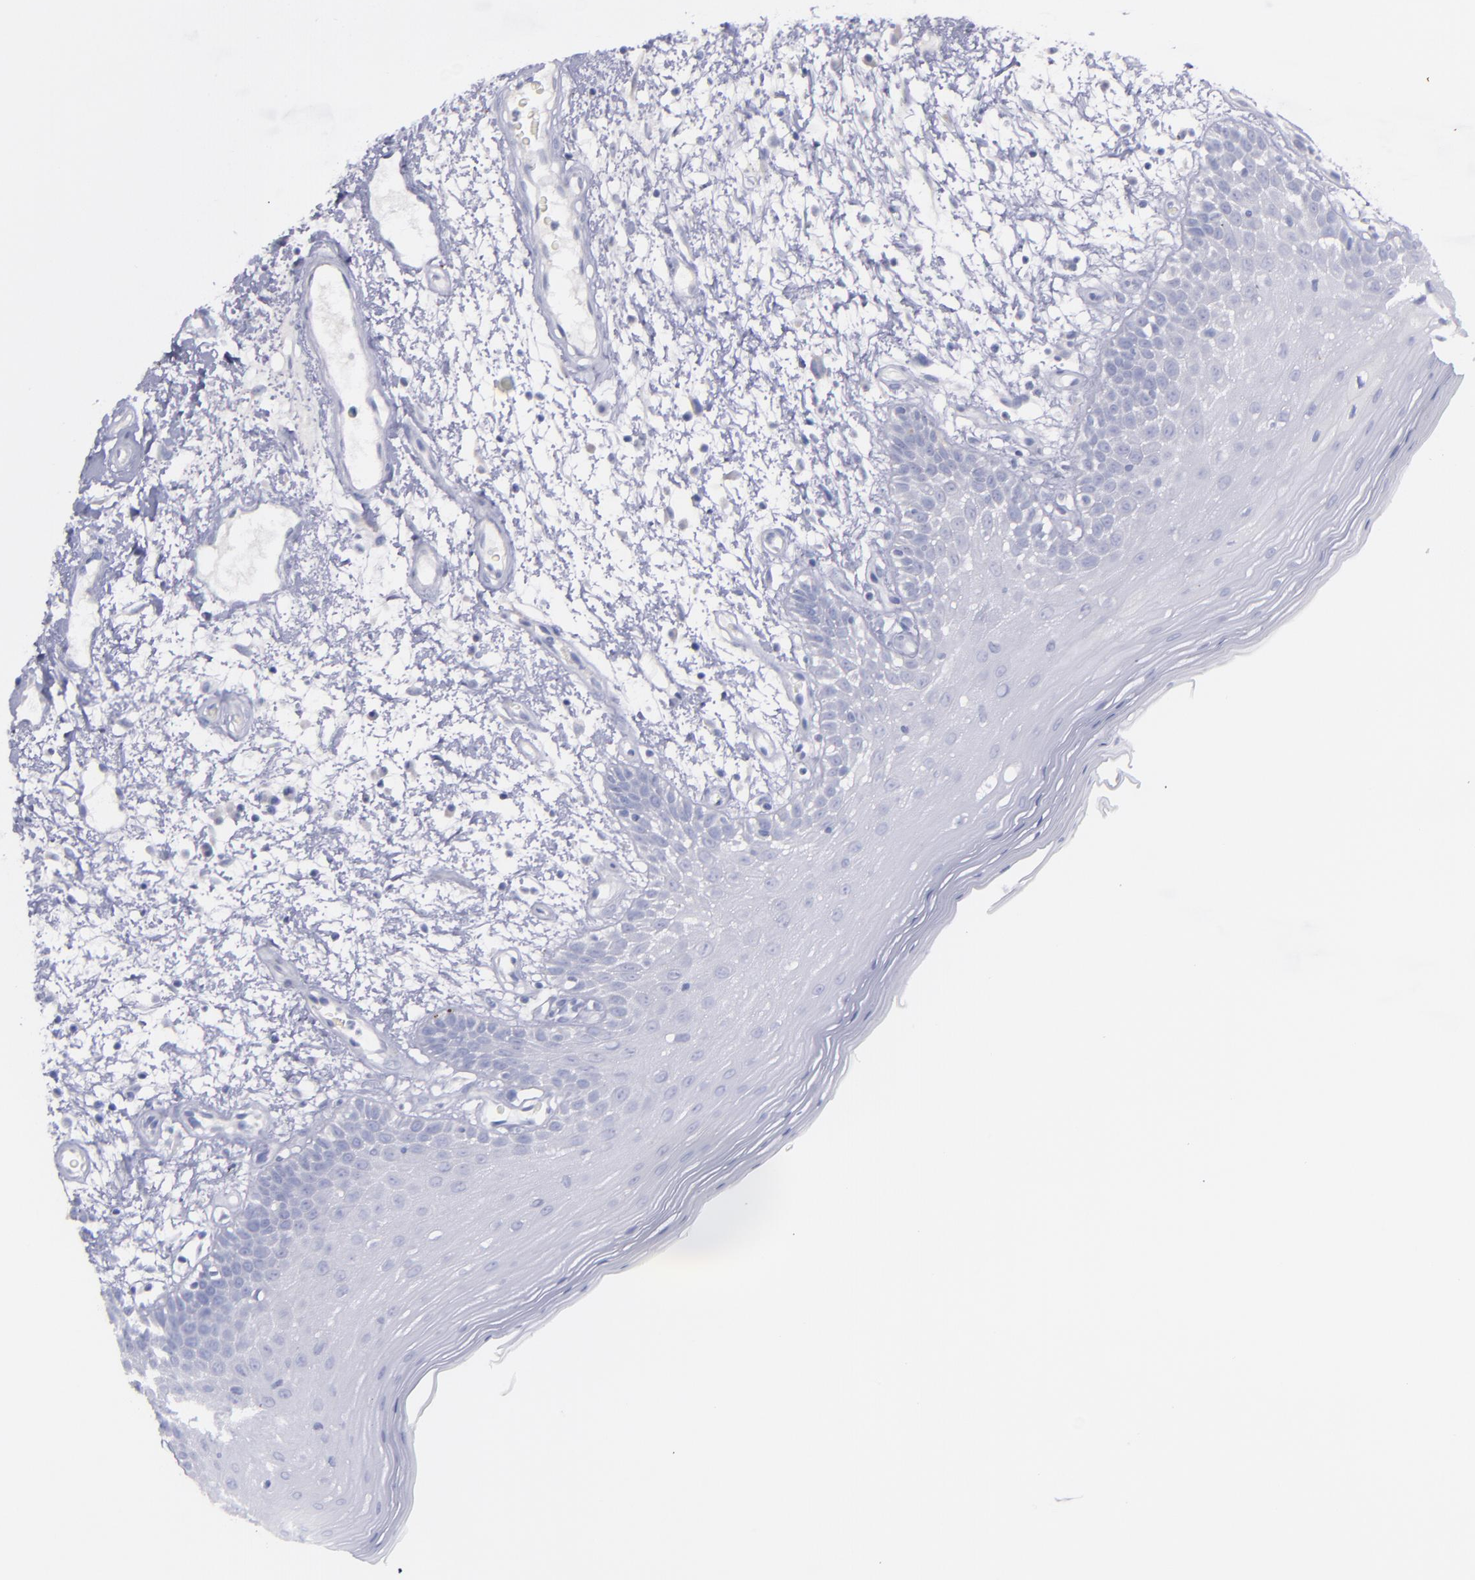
{"staining": {"intensity": "negative", "quantity": "none", "location": "none"}, "tissue": "oral mucosa", "cell_type": "Squamous epithelial cells", "image_type": "normal", "snomed": [{"axis": "morphology", "description": "Normal tissue, NOS"}, {"axis": "morphology", "description": "Squamous cell carcinoma, NOS"}, {"axis": "topography", "description": "Skeletal muscle"}, {"axis": "topography", "description": "Oral tissue"}, {"axis": "topography", "description": "Head-Neck"}], "caption": "Normal oral mucosa was stained to show a protein in brown. There is no significant expression in squamous epithelial cells. The staining was performed using DAB (3,3'-diaminobenzidine) to visualize the protein expression in brown, while the nuclei were stained in blue with hematoxylin (Magnification: 20x).", "gene": "SNAP25", "patient": {"sex": "male", "age": 71}}